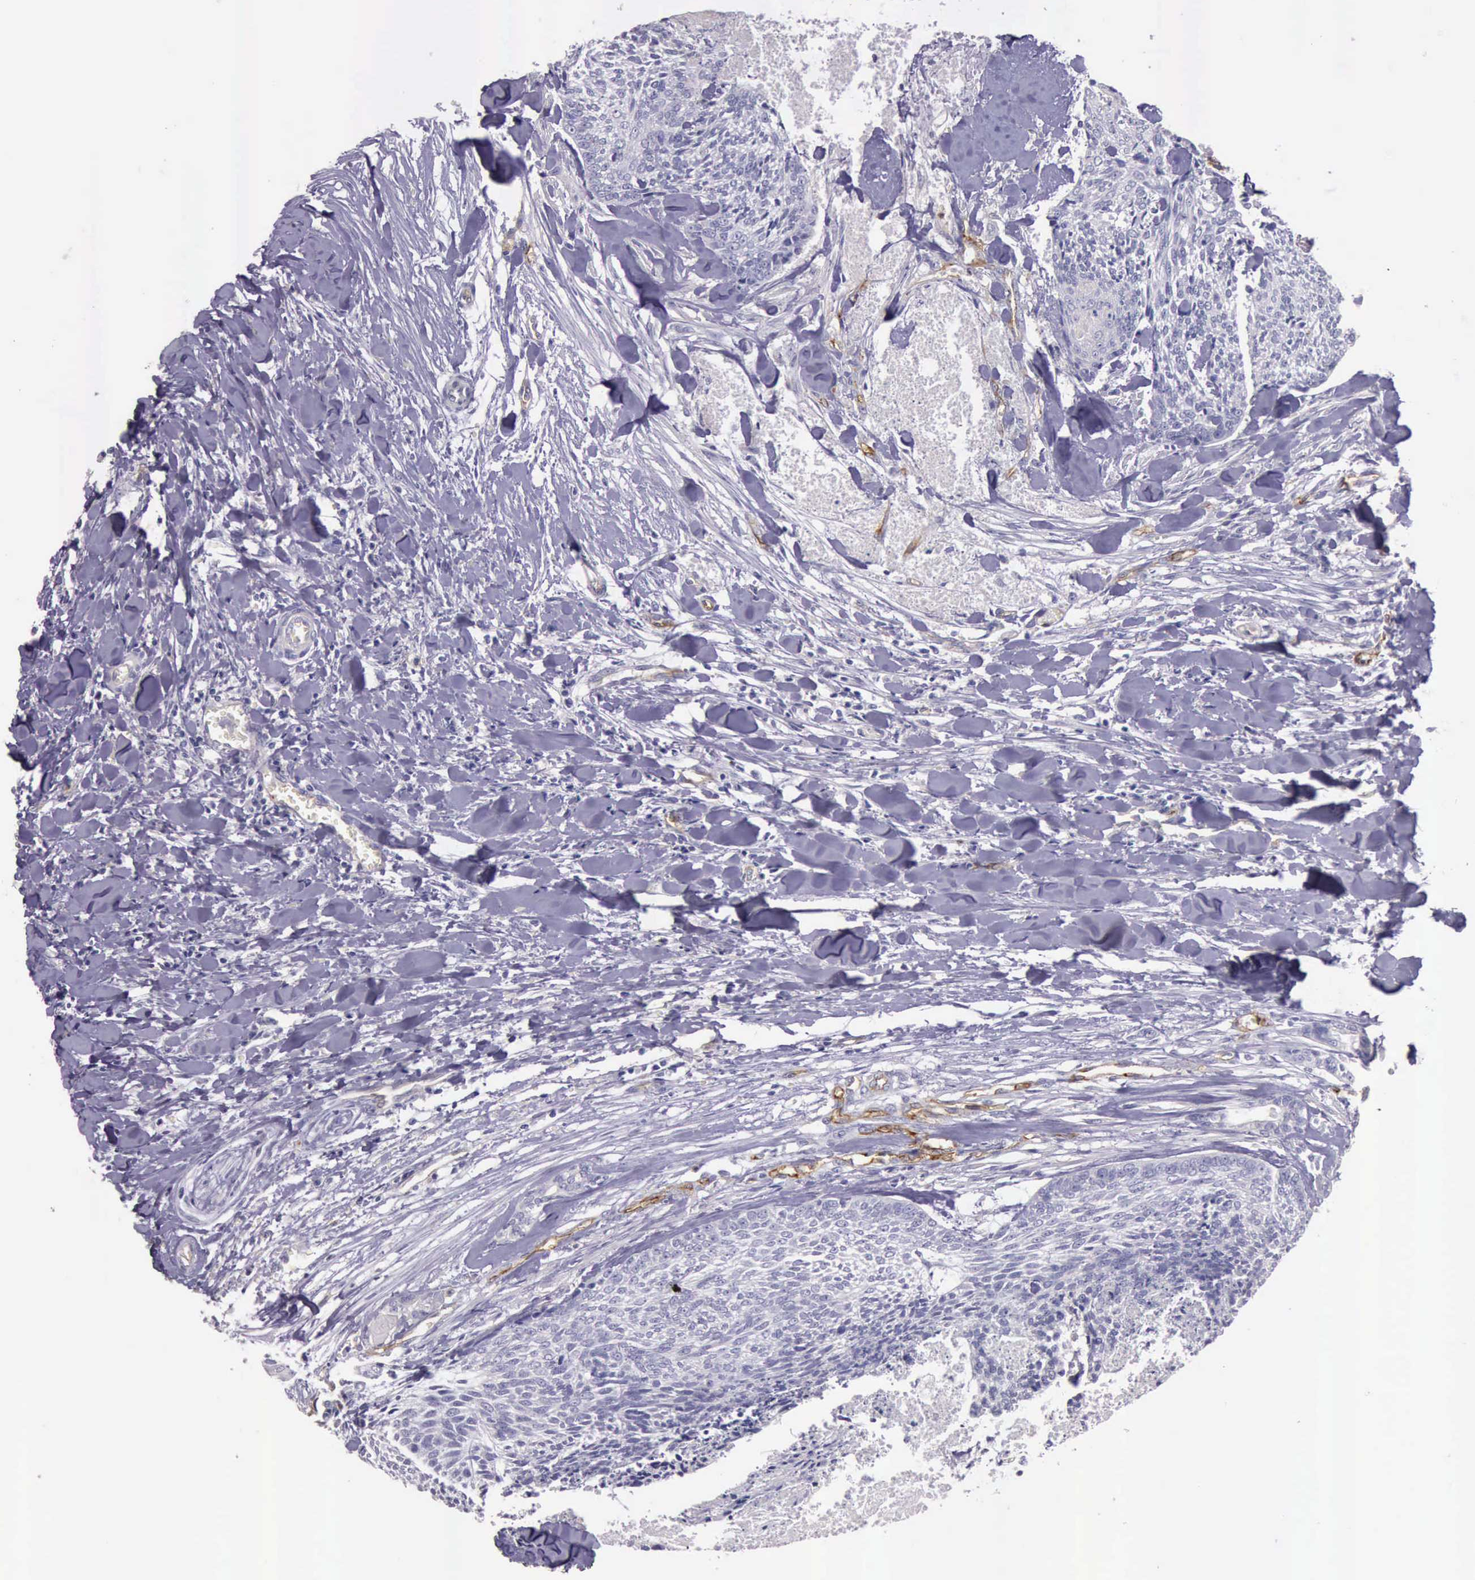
{"staining": {"intensity": "negative", "quantity": "none", "location": "none"}, "tissue": "head and neck cancer", "cell_type": "Tumor cells", "image_type": "cancer", "snomed": [{"axis": "morphology", "description": "Squamous cell carcinoma, NOS"}, {"axis": "topography", "description": "Salivary gland"}, {"axis": "topography", "description": "Head-Neck"}], "caption": "The image exhibits no significant staining in tumor cells of head and neck cancer (squamous cell carcinoma). Brightfield microscopy of immunohistochemistry stained with DAB (brown) and hematoxylin (blue), captured at high magnification.", "gene": "TCEANC", "patient": {"sex": "male", "age": 70}}